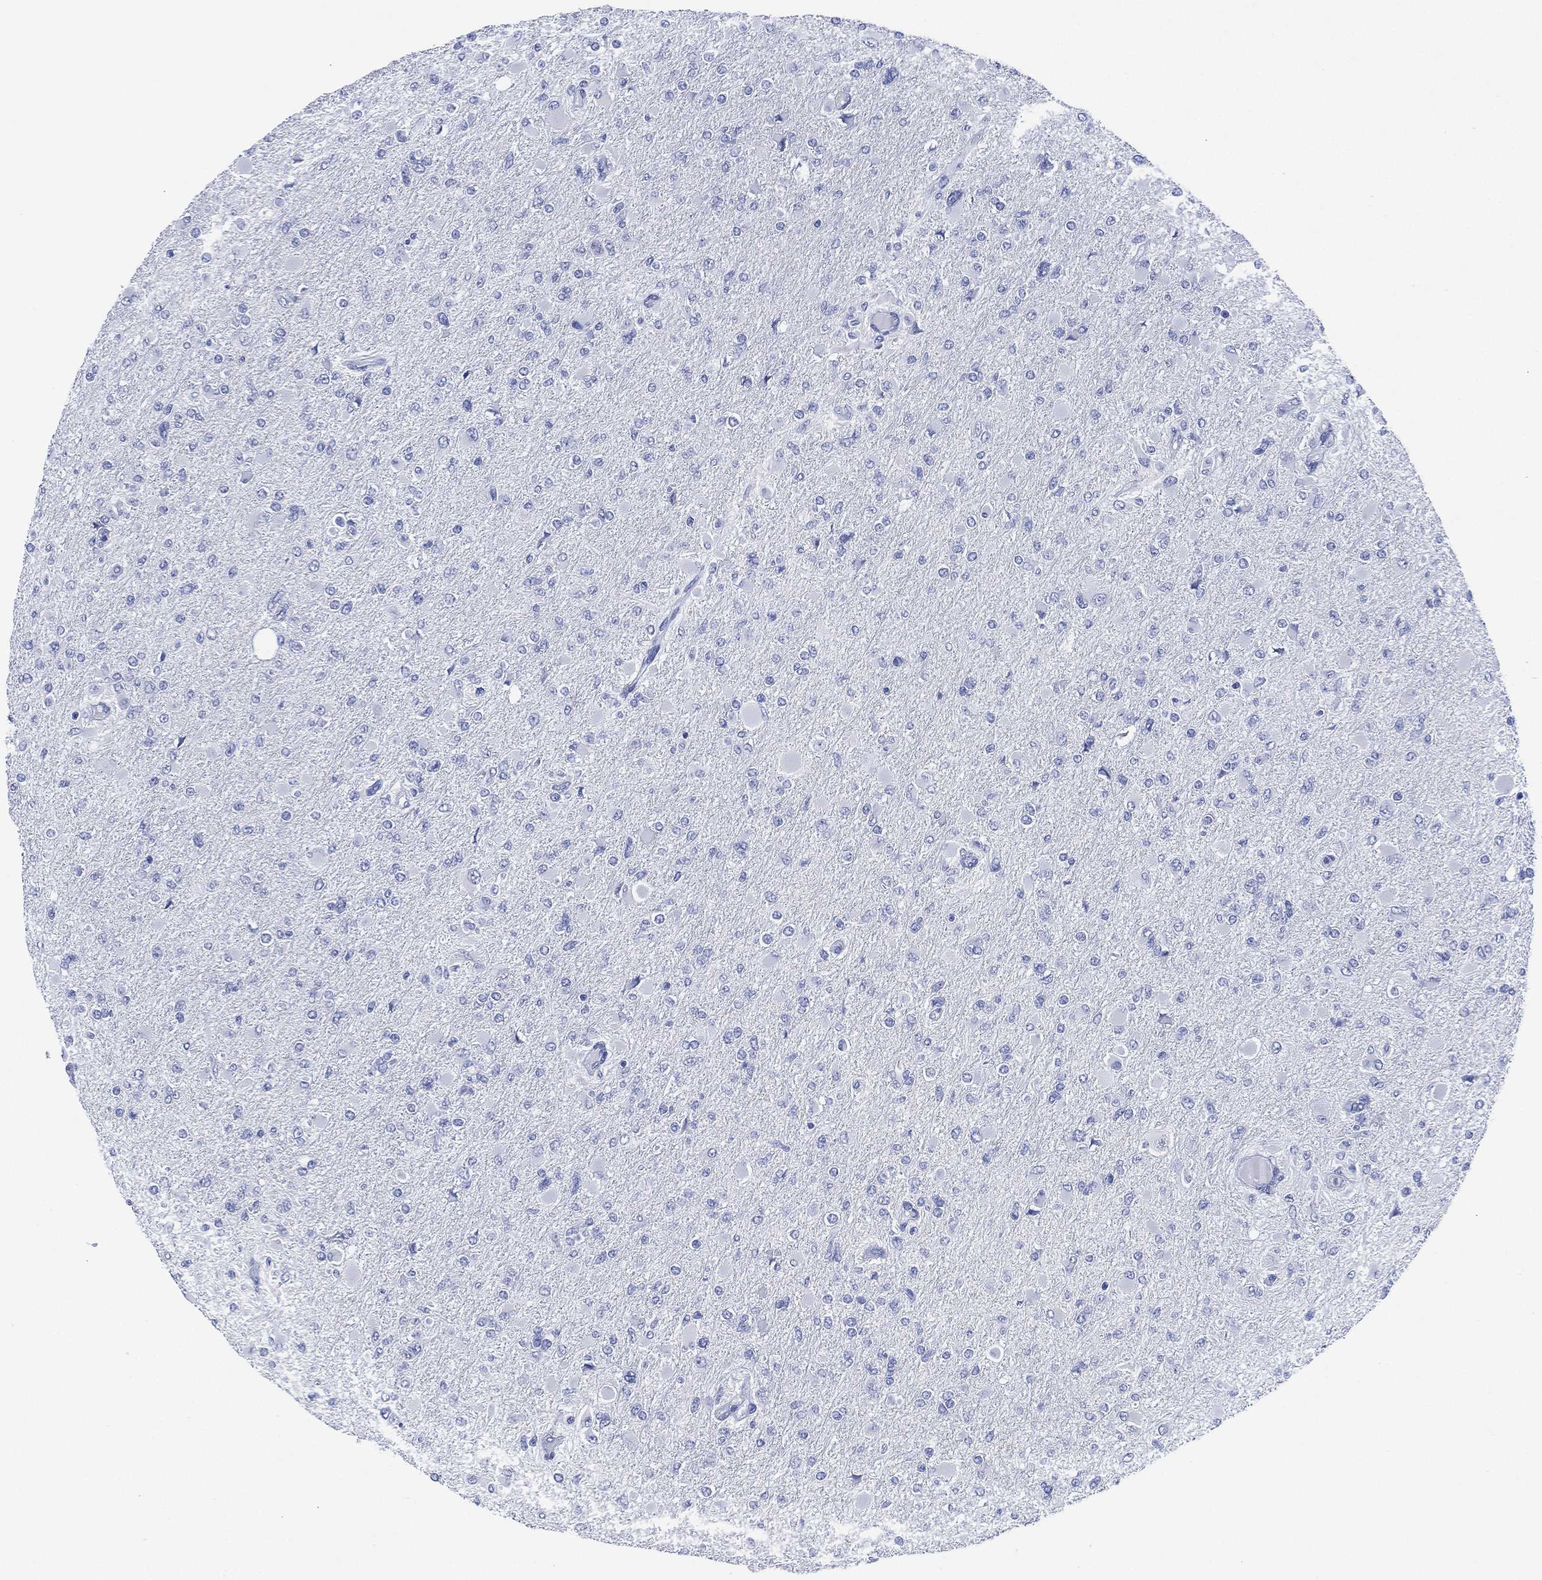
{"staining": {"intensity": "negative", "quantity": "none", "location": "none"}, "tissue": "glioma", "cell_type": "Tumor cells", "image_type": "cancer", "snomed": [{"axis": "morphology", "description": "Glioma, malignant, High grade"}, {"axis": "topography", "description": "Cerebral cortex"}], "caption": "DAB immunohistochemical staining of malignant glioma (high-grade) exhibits no significant expression in tumor cells.", "gene": "SLC9C2", "patient": {"sex": "female", "age": 36}}